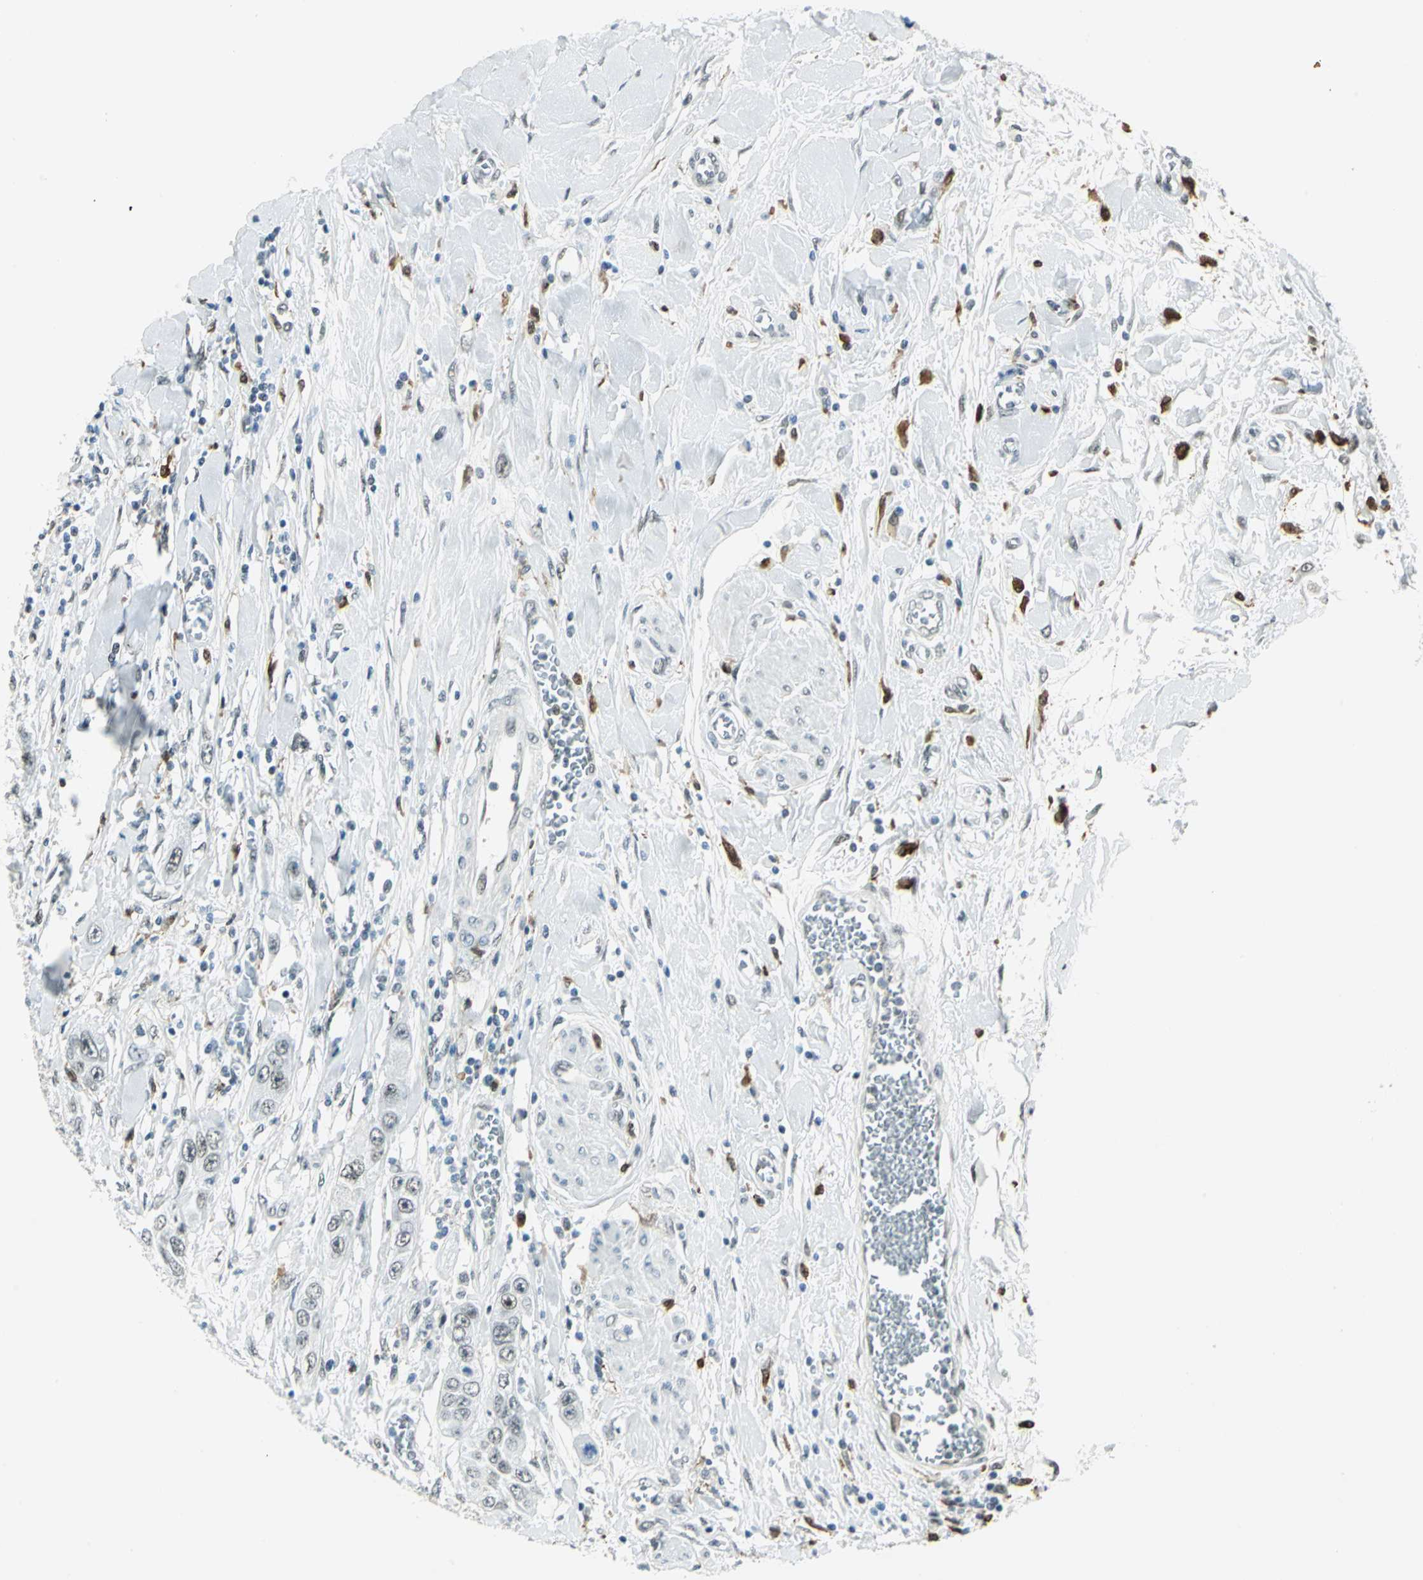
{"staining": {"intensity": "weak", "quantity": "<25%", "location": "nuclear"}, "tissue": "pancreatic cancer", "cell_type": "Tumor cells", "image_type": "cancer", "snomed": [{"axis": "morphology", "description": "Adenocarcinoma, NOS"}, {"axis": "topography", "description": "Pancreas"}], "caption": "Pancreatic adenocarcinoma stained for a protein using immunohistochemistry reveals no expression tumor cells.", "gene": "MTMR10", "patient": {"sex": "female", "age": 70}}